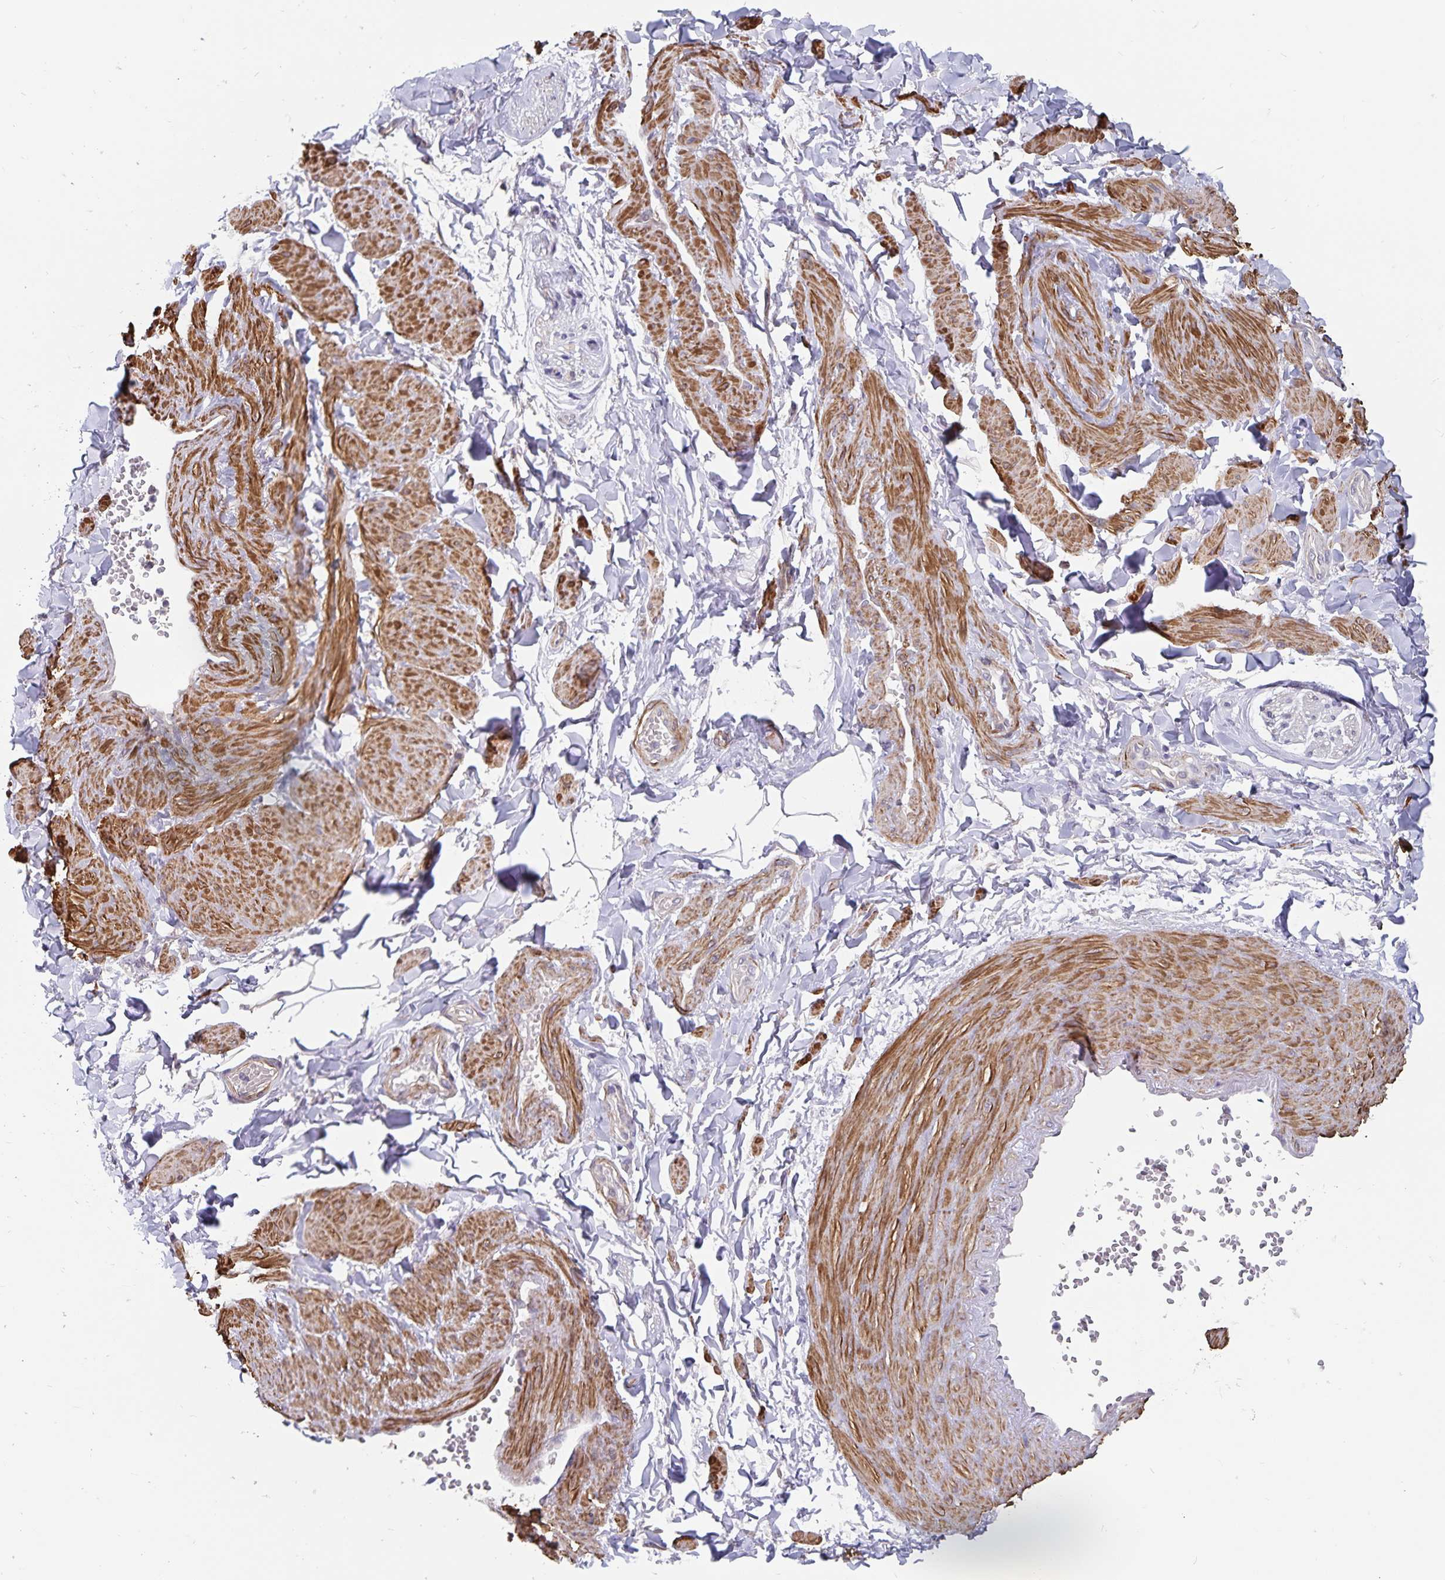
{"staining": {"intensity": "negative", "quantity": "none", "location": "none"}, "tissue": "adipose tissue", "cell_type": "Adipocytes", "image_type": "normal", "snomed": [{"axis": "morphology", "description": "Normal tissue, NOS"}, {"axis": "topography", "description": "Epididymis"}, {"axis": "topography", "description": "Peripheral nerve tissue"}], "caption": "Immunohistochemistry (IHC) micrograph of normal adipose tissue stained for a protein (brown), which demonstrates no positivity in adipocytes.", "gene": "BAG6", "patient": {"sex": "male", "age": 32}}